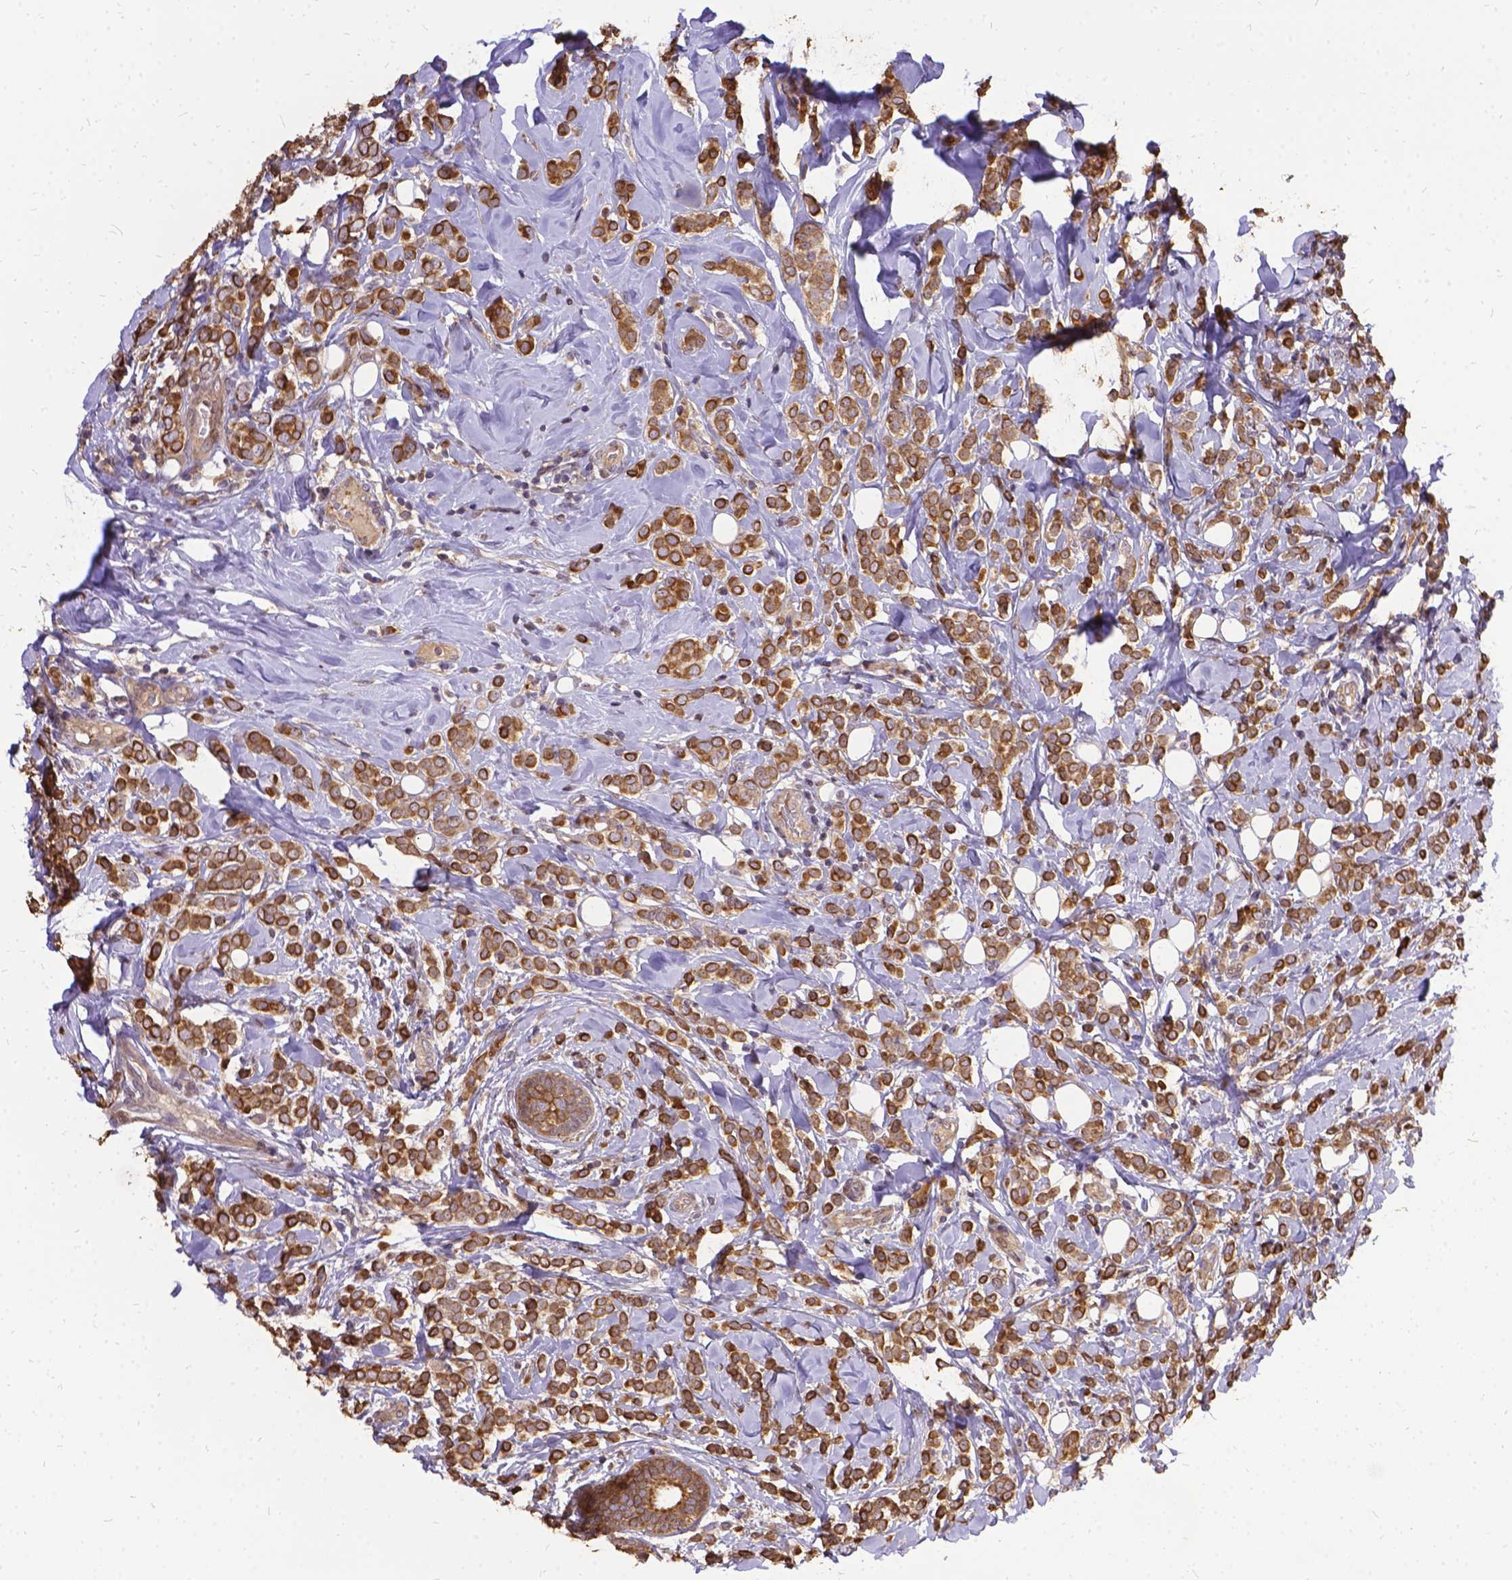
{"staining": {"intensity": "moderate", "quantity": ">75%", "location": "cytoplasmic/membranous"}, "tissue": "breast cancer", "cell_type": "Tumor cells", "image_type": "cancer", "snomed": [{"axis": "morphology", "description": "Lobular carcinoma"}, {"axis": "topography", "description": "Breast"}], "caption": "DAB (3,3'-diaminobenzidine) immunohistochemical staining of breast cancer (lobular carcinoma) exhibits moderate cytoplasmic/membranous protein expression in approximately >75% of tumor cells. The staining was performed using DAB to visualize the protein expression in brown, while the nuclei were stained in blue with hematoxylin (Magnification: 20x).", "gene": "DENND6A", "patient": {"sex": "female", "age": 49}}